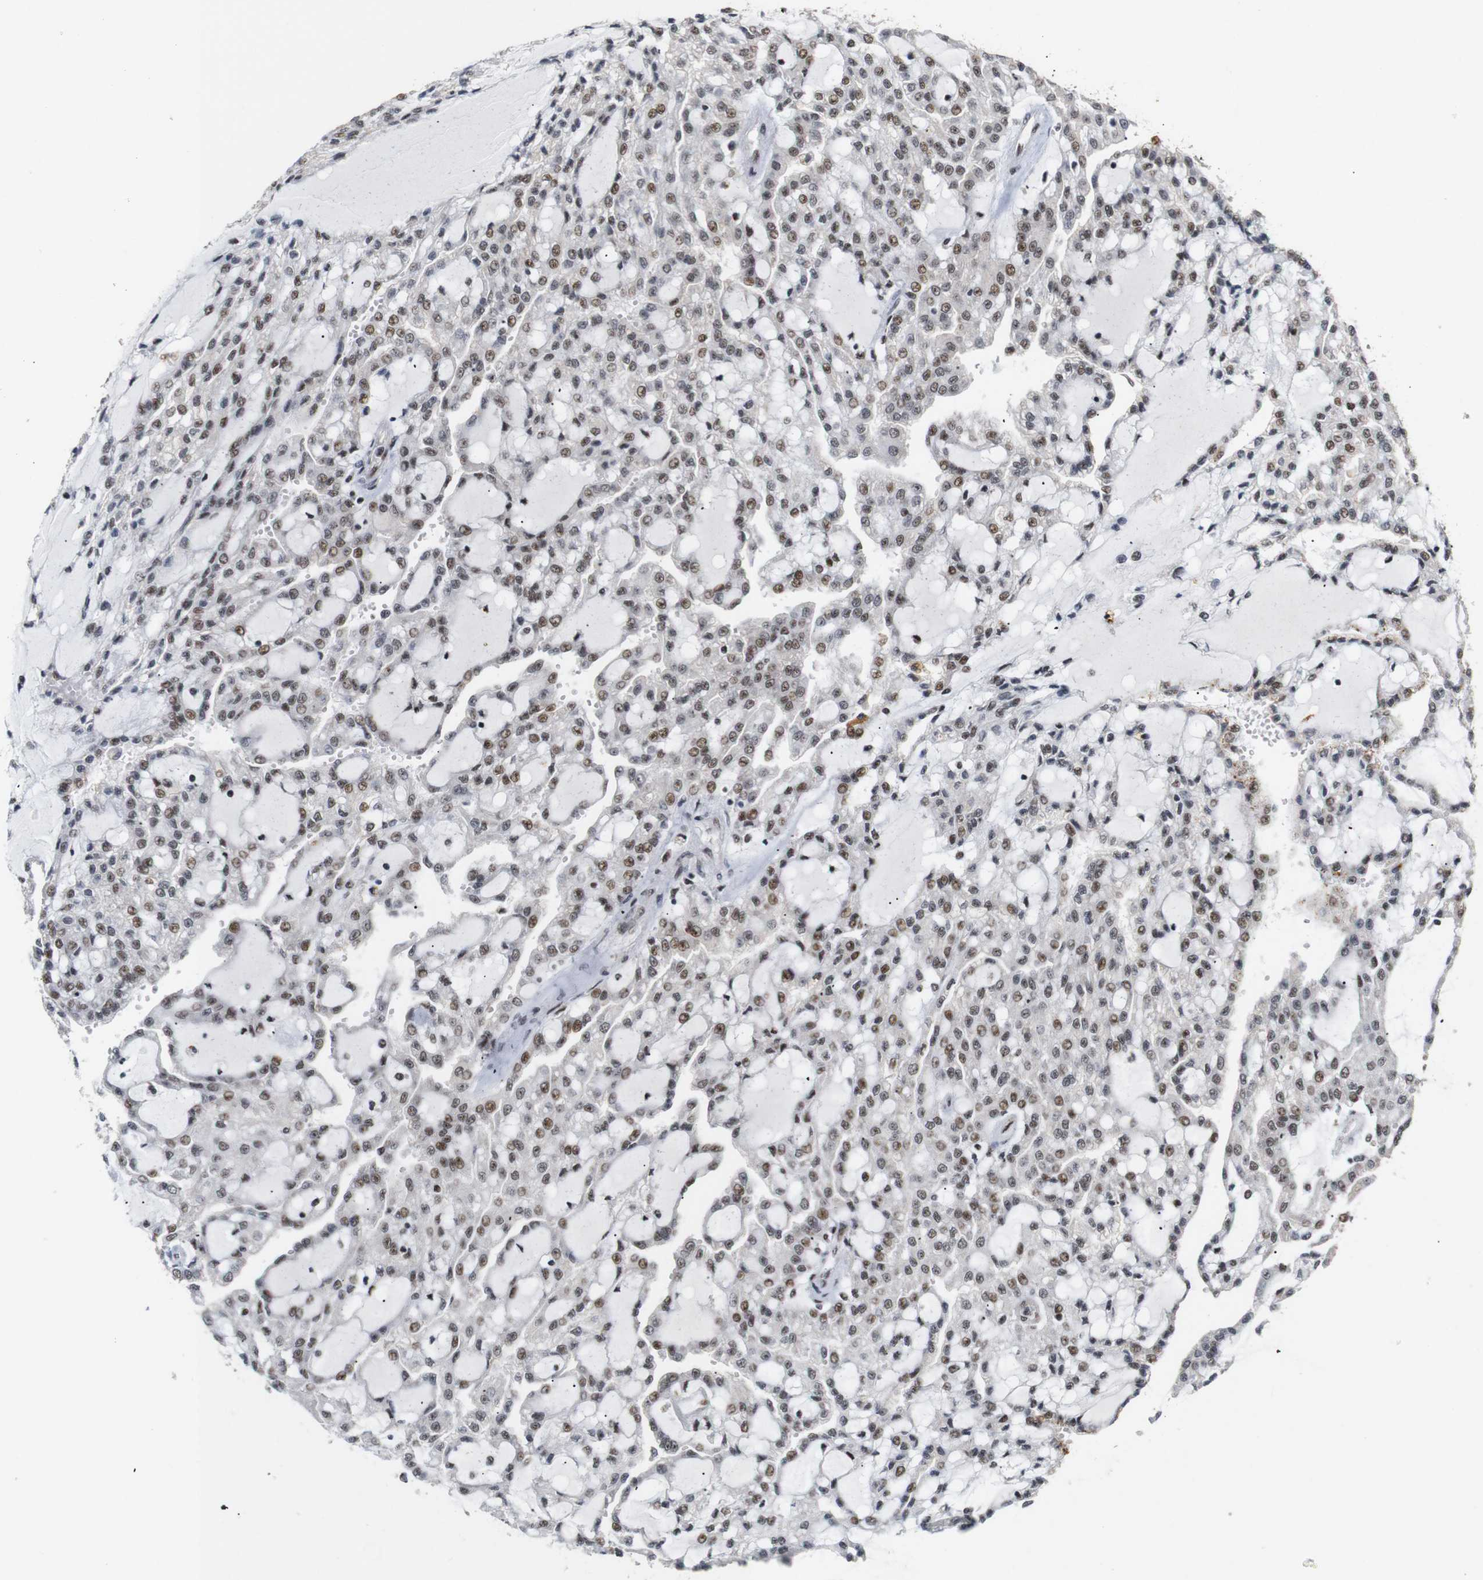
{"staining": {"intensity": "moderate", "quantity": "25%-75%", "location": "nuclear"}, "tissue": "renal cancer", "cell_type": "Tumor cells", "image_type": "cancer", "snomed": [{"axis": "morphology", "description": "Adenocarcinoma, NOS"}, {"axis": "topography", "description": "Kidney"}], "caption": "Immunohistochemistry (IHC) of adenocarcinoma (renal) reveals medium levels of moderate nuclear staining in approximately 25%-75% of tumor cells. (brown staining indicates protein expression, while blue staining denotes nuclei).", "gene": "PYM1", "patient": {"sex": "male", "age": 63}}